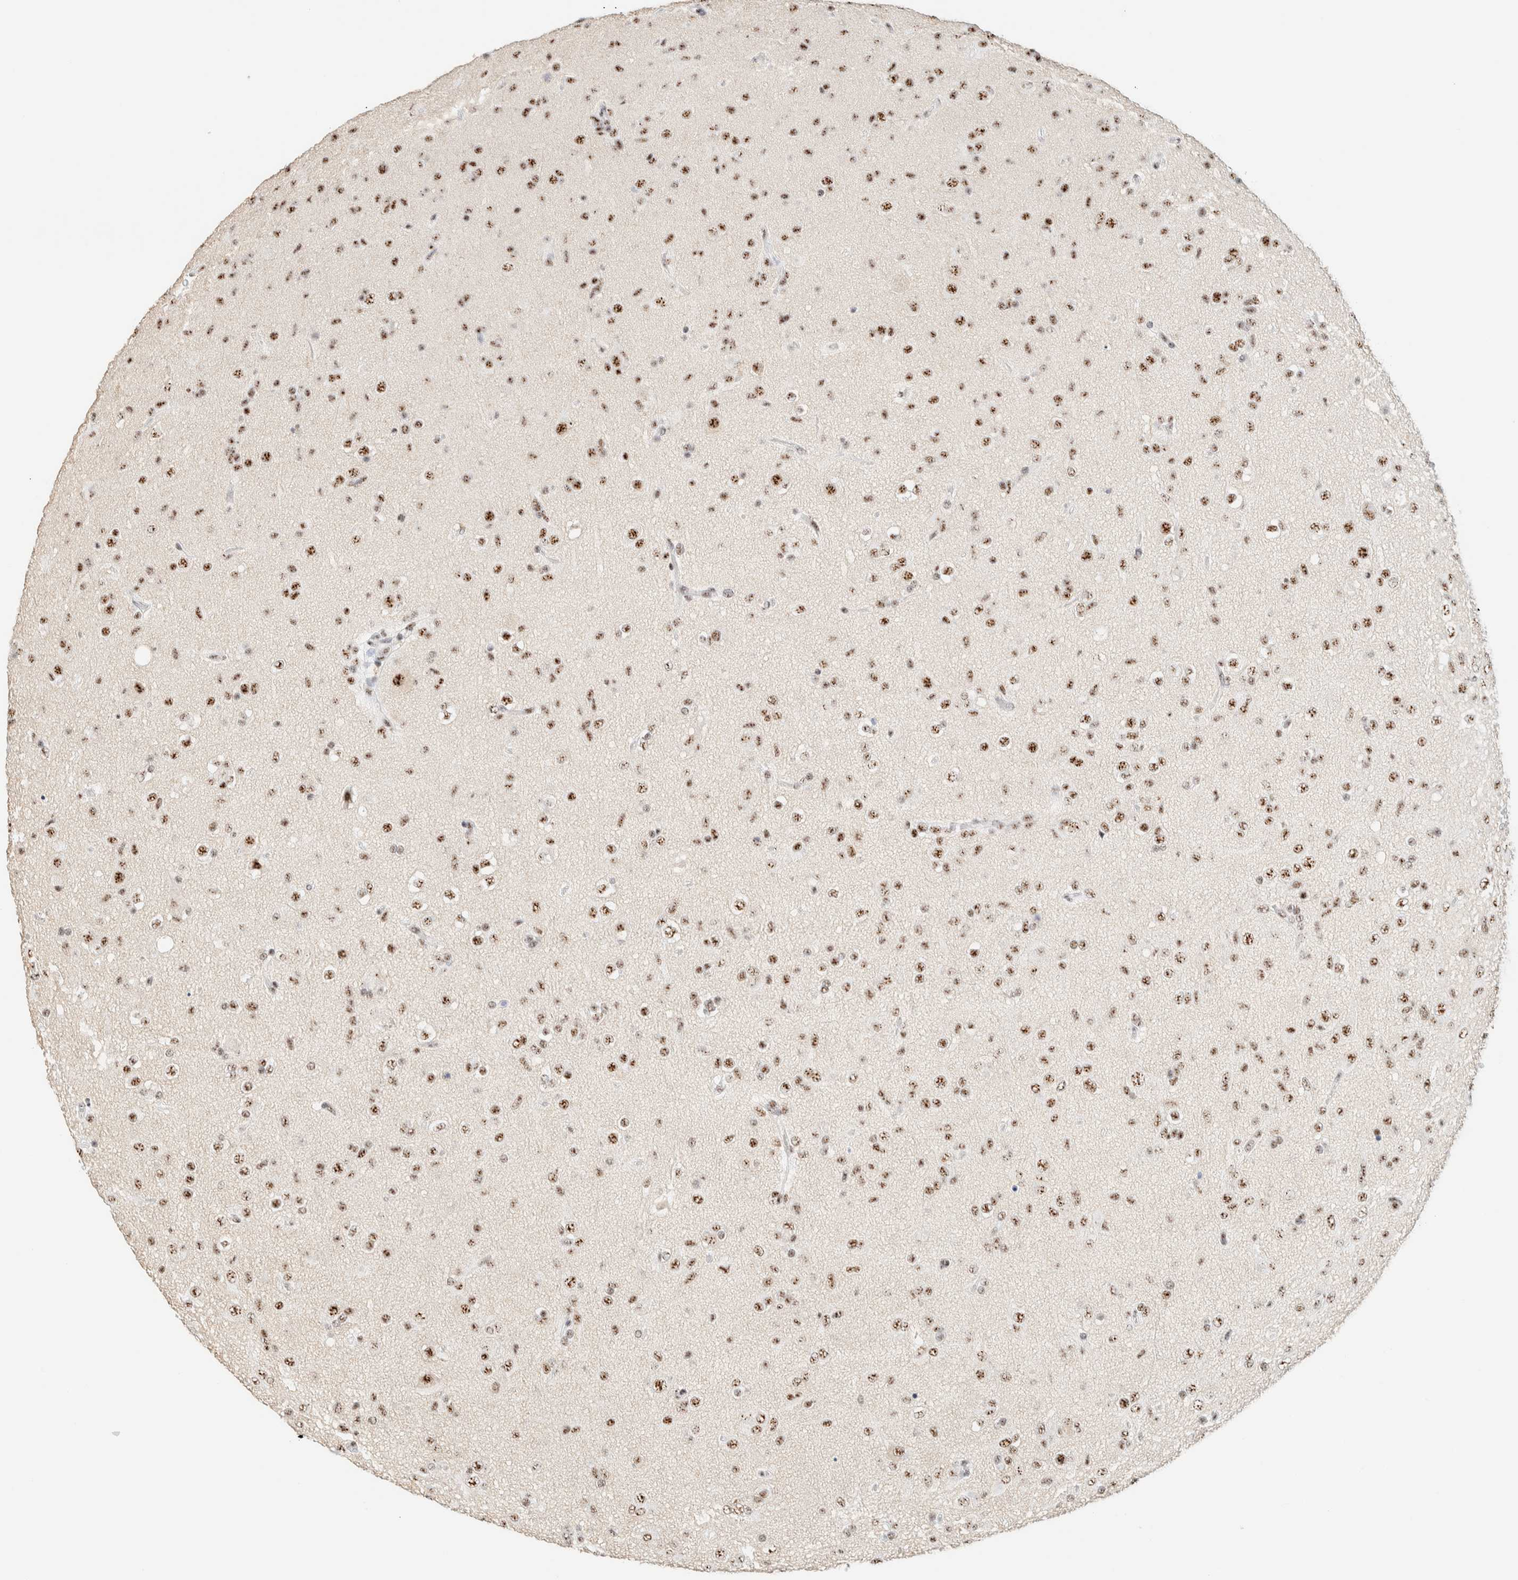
{"staining": {"intensity": "moderate", "quantity": ">75%", "location": "nuclear"}, "tissue": "glioma", "cell_type": "Tumor cells", "image_type": "cancer", "snomed": [{"axis": "morphology", "description": "Glioma, malignant, Low grade"}, {"axis": "topography", "description": "Brain"}], "caption": "Immunohistochemical staining of human glioma displays medium levels of moderate nuclear protein staining in approximately >75% of tumor cells.", "gene": "SON", "patient": {"sex": "male", "age": 65}}